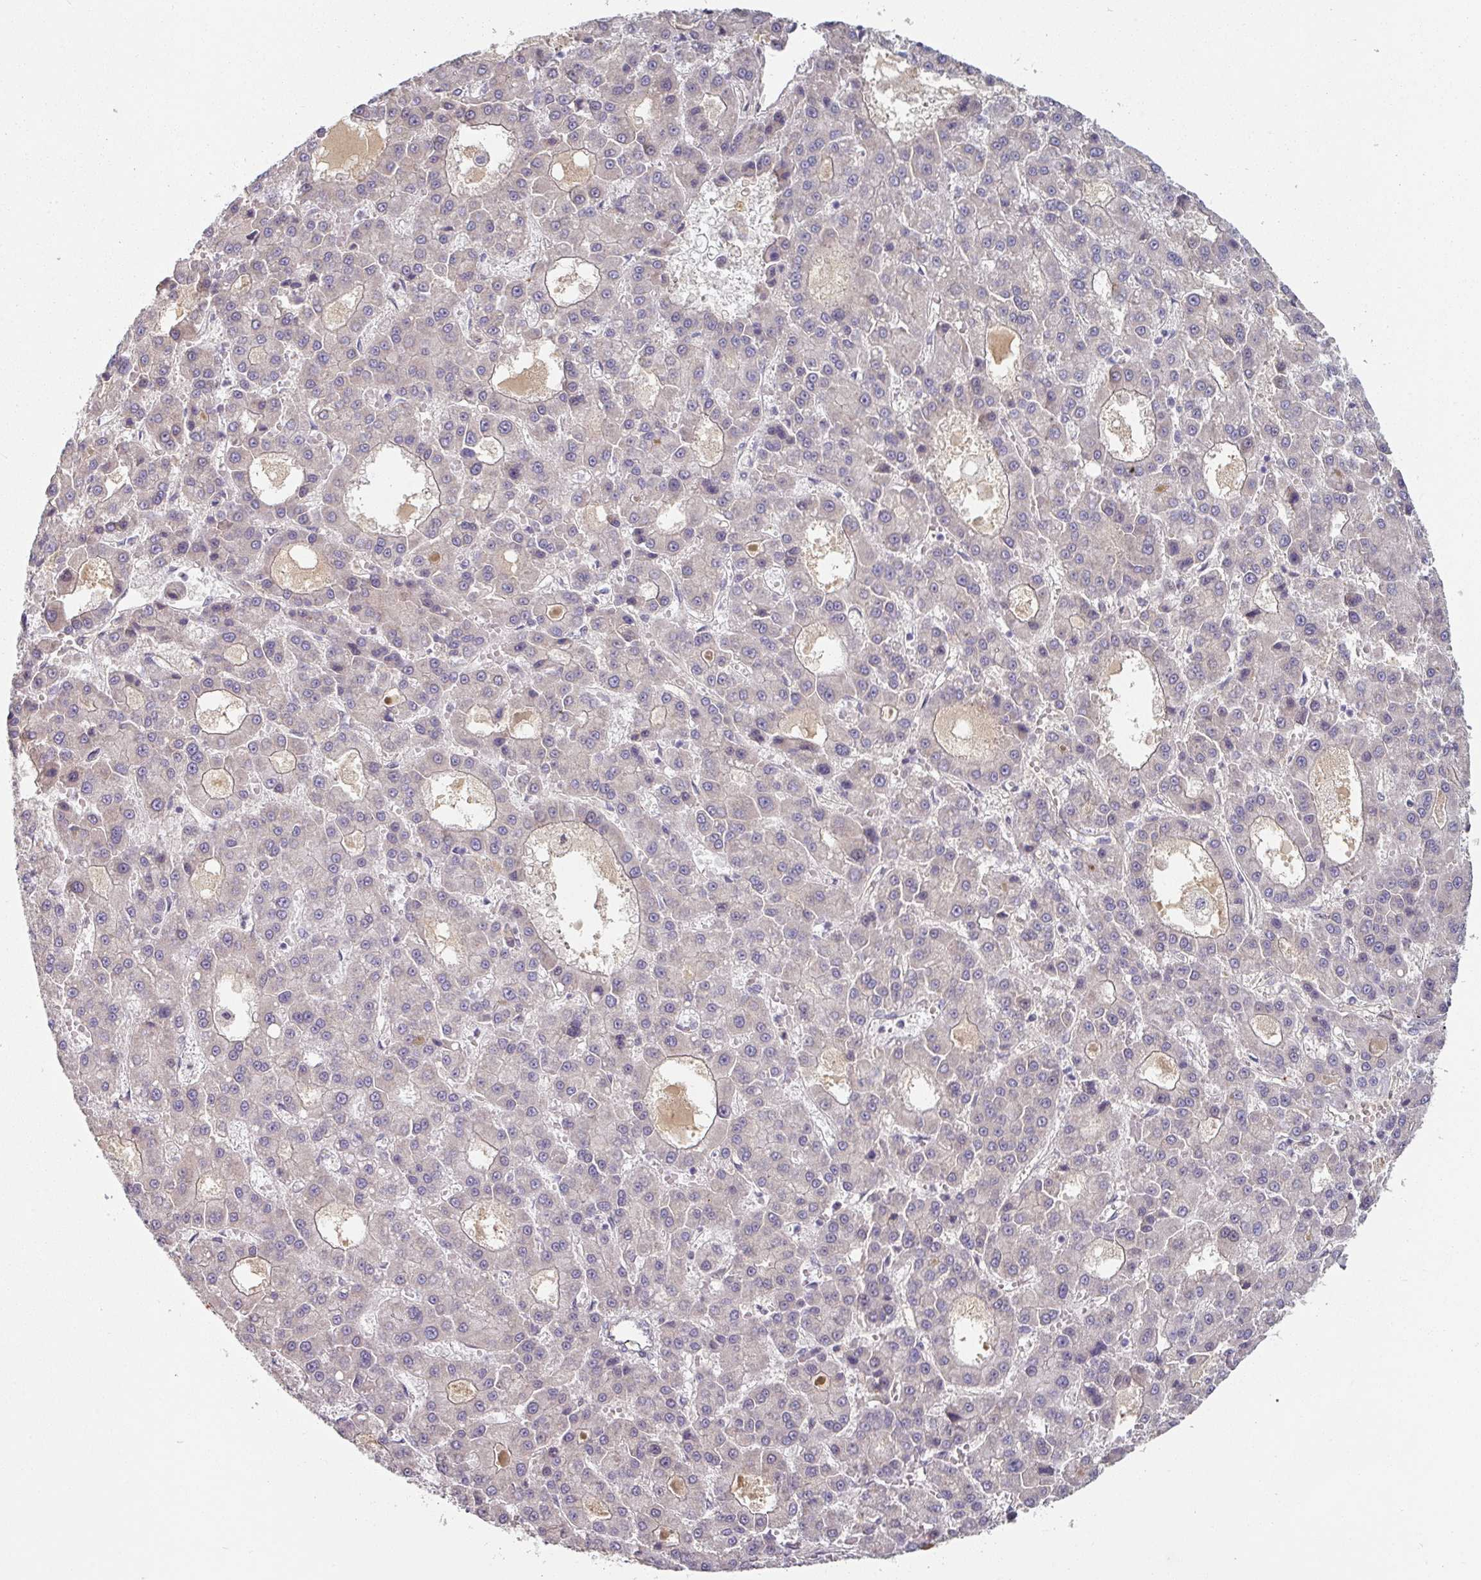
{"staining": {"intensity": "negative", "quantity": "none", "location": "none"}, "tissue": "liver cancer", "cell_type": "Tumor cells", "image_type": "cancer", "snomed": [{"axis": "morphology", "description": "Carcinoma, Hepatocellular, NOS"}, {"axis": "topography", "description": "Liver"}], "caption": "Immunohistochemistry (IHC) image of neoplastic tissue: liver cancer (hepatocellular carcinoma) stained with DAB demonstrates no significant protein positivity in tumor cells.", "gene": "CEP78", "patient": {"sex": "male", "age": 70}}